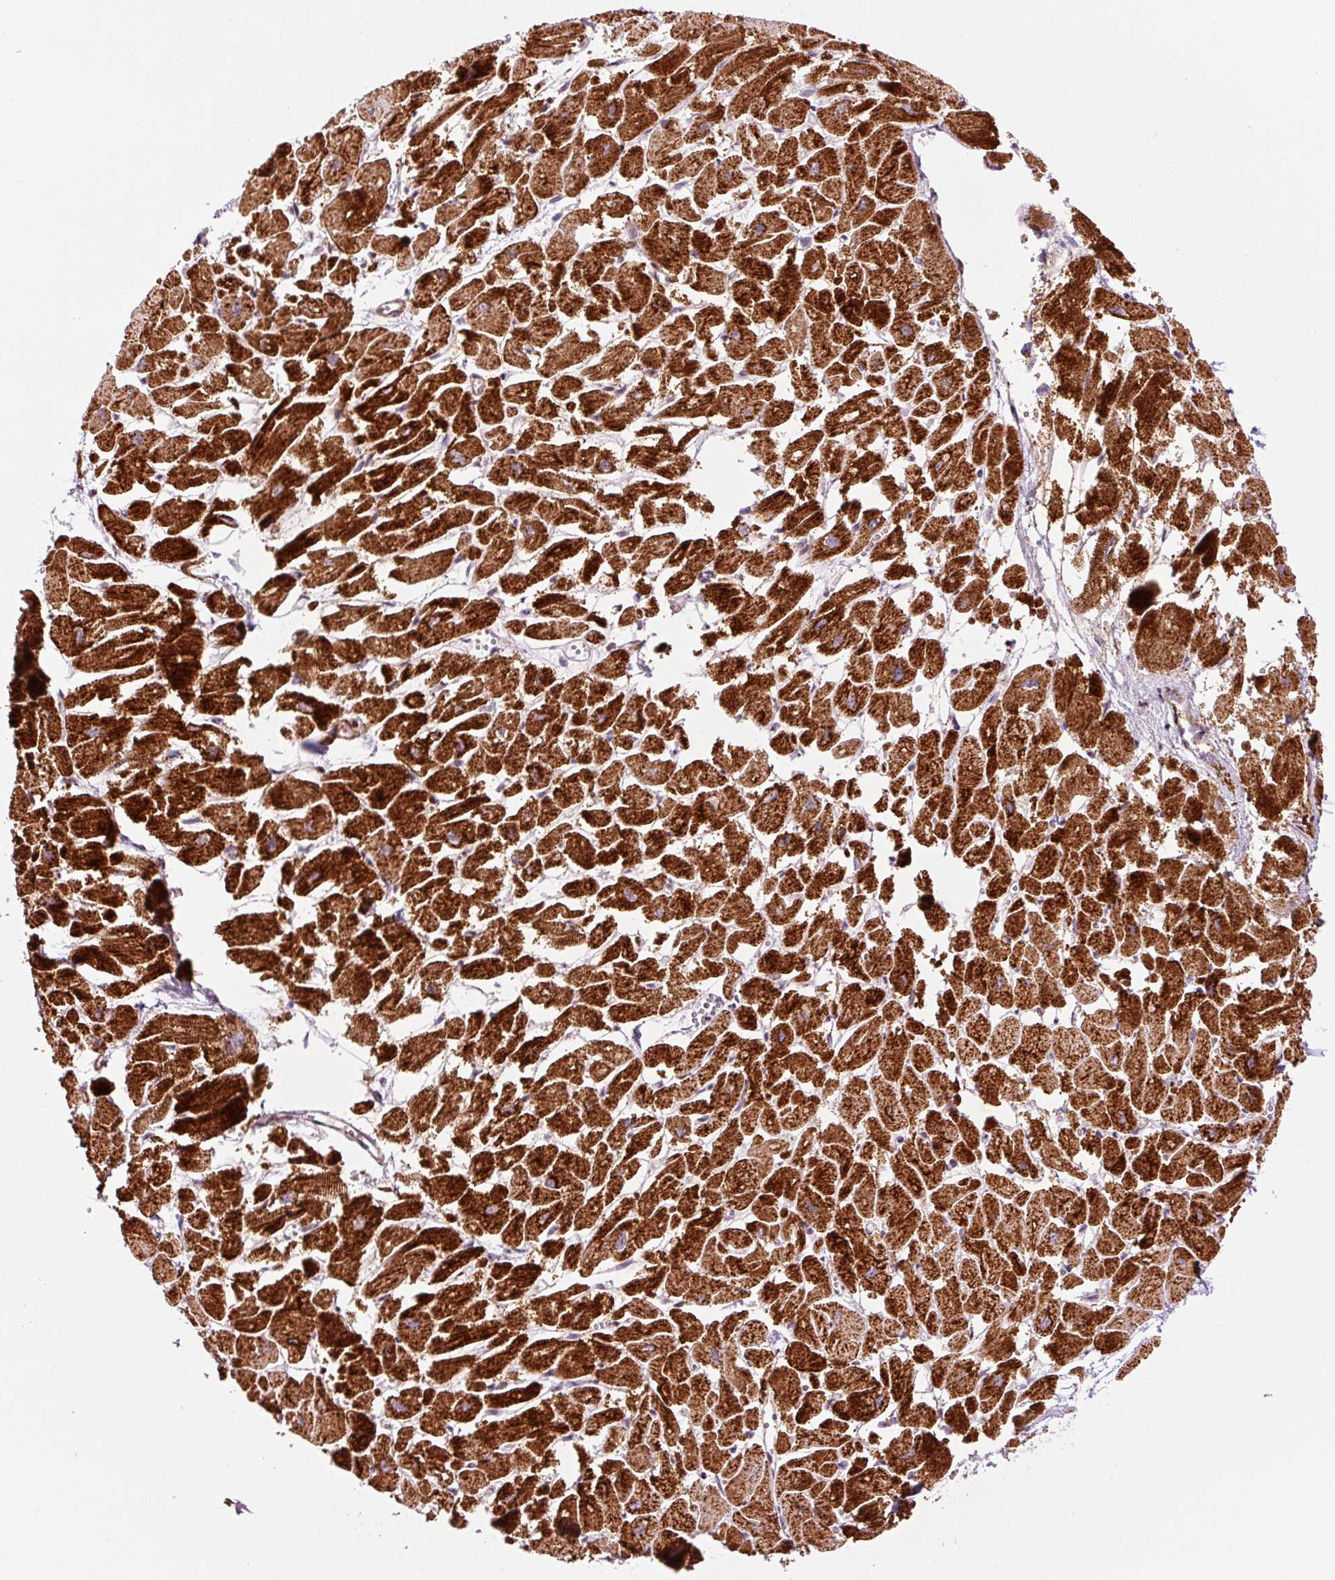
{"staining": {"intensity": "strong", "quantity": ">75%", "location": "cytoplasmic/membranous"}, "tissue": "heart muscle", "cell_type": "Cardiomyocytes", "image_type": "normal", "snomed": [{"axis": "morphology", "description": "Normal tissue, NOS"}, {"axis": "topography", "description": "Heart"}], "caption": "Immunohistochemical staining of normal heart muscle reveals strong cytoplasmic/membranous protein expression in about >75% of cardiomyocytes. Nuclei are stained in blue.", "gene": "ANKRD20A1", "patient": {"sex": "male", "age": 54}}